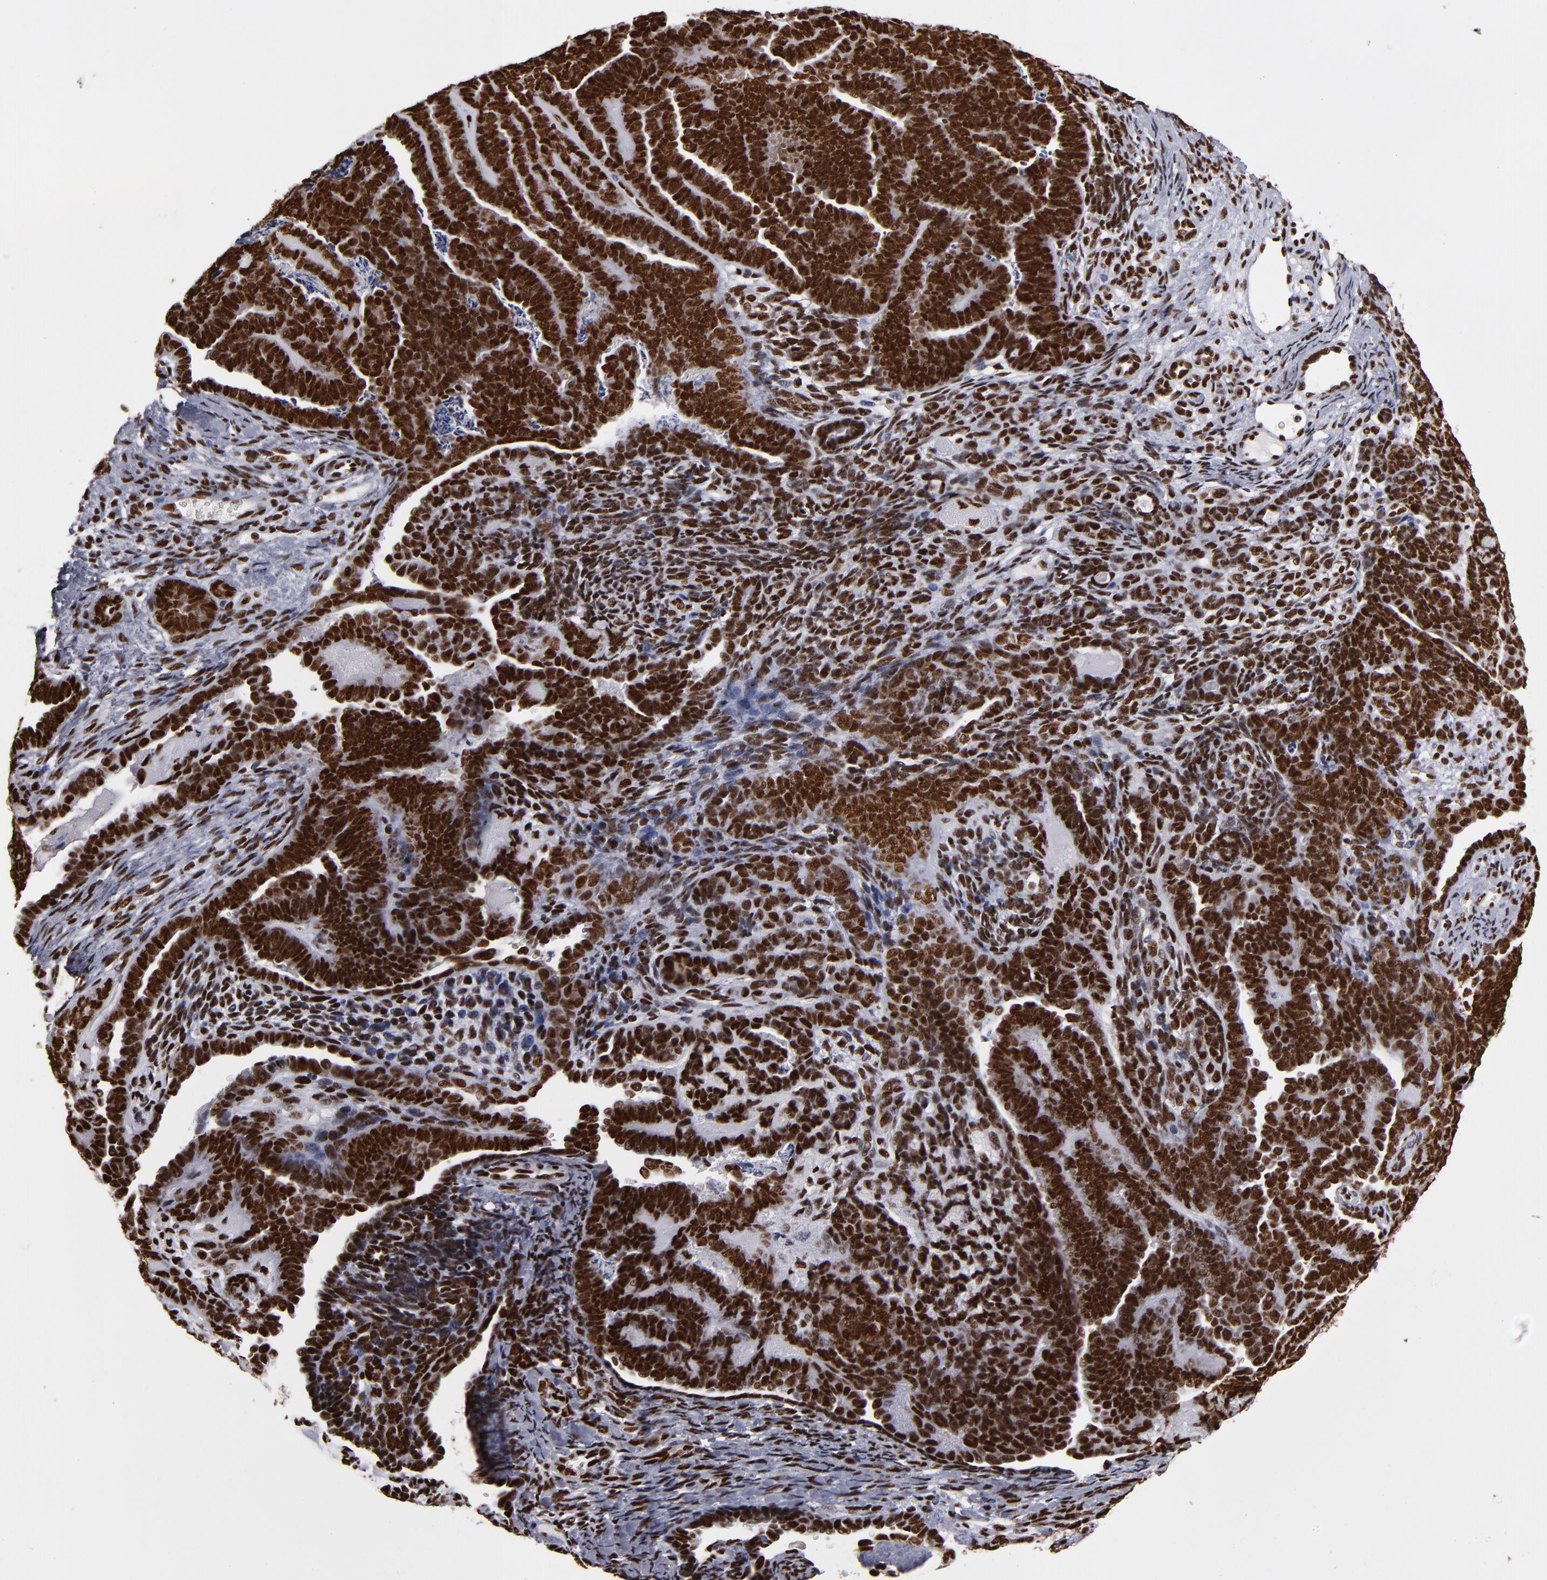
{"staining": {"intensity": "strong", "quantity": ">75%", "location": "nuclear"}, "tissue": "endometrial cancer", "cell_type": "Tumor cells", "image_type": "cancer", "snomed": [{"axis": "morphology", "description": "Neoplasm, malignant, NOS"}, {"axis": "topography", "description": "Endometrium"}], "caption": "A high-resolution micrograph shows IHC staining of endometrial neoplasm (malignant), which displays strong nuclear positivity in about >75% of tumor cells.", "gene": "MRE11", "patient": {"sex": "female", "age": 74}}